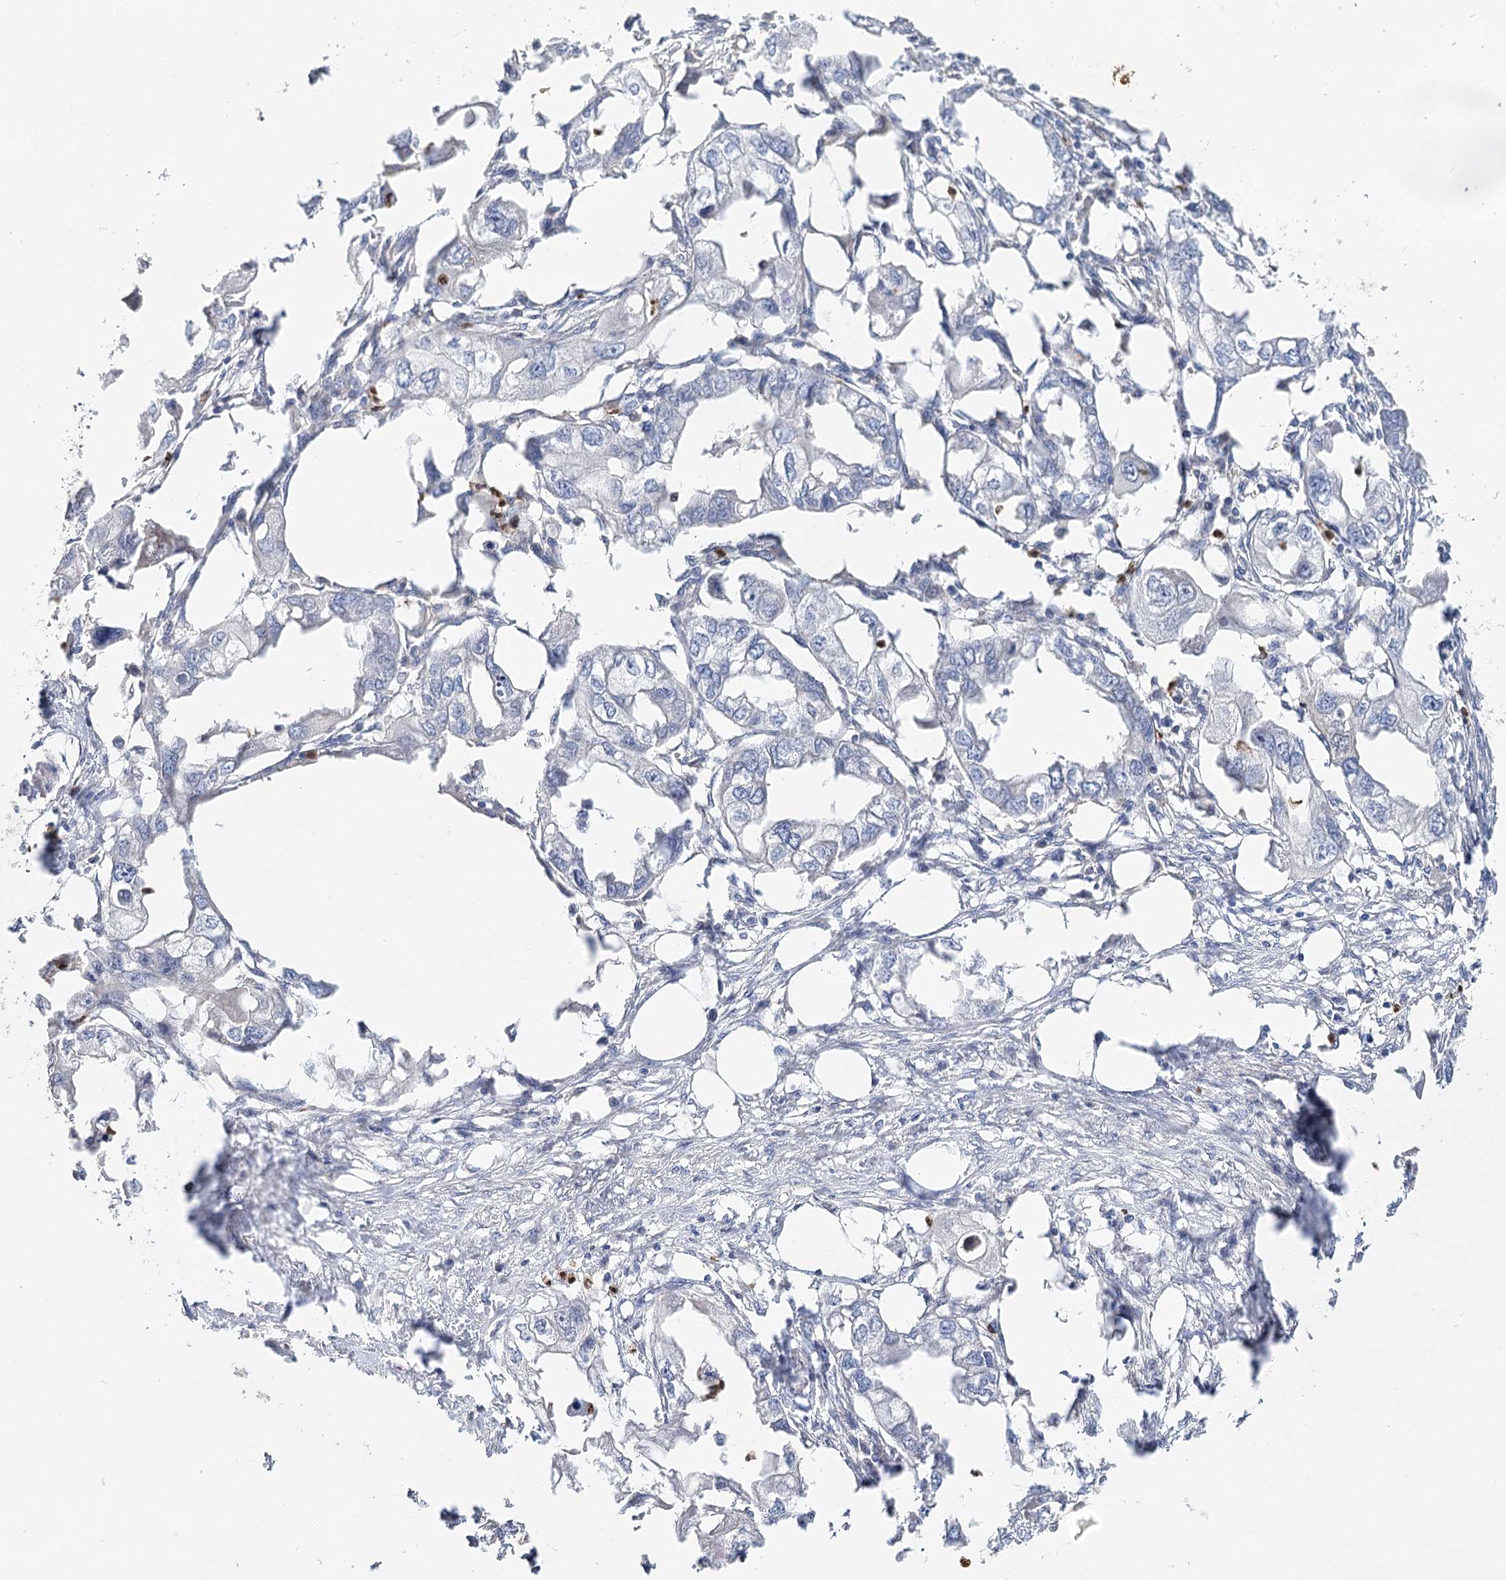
{"staining": {"intensity": "negative", "quantity": "none", "location": "none"}, "tissue": "endometrial cancer", "cell_type": "Tumor cells", "image_type": "cancer", "snomed": [{"axis": "morphology", "description": "Adenocarcinoma, NOS"}, {"axis": "morphology", "description": "Adenocarcinoma, metastatic, NOS"}, {"axis": "topography", "description": "Adipose tissue"}, {"axis": "topography", "description": "Endometrium"}], "caption": "An IHC photomicrograph of endometrial adenocarcinoma is shown. There is no staining in tumor cells of endometrial adenocarcinoma. (DAB immunohistochemistry (IHC) with hematoxylin counter stain).", "gene": "EPB41L5", "patient": {"sex": "female", "age": 67}}